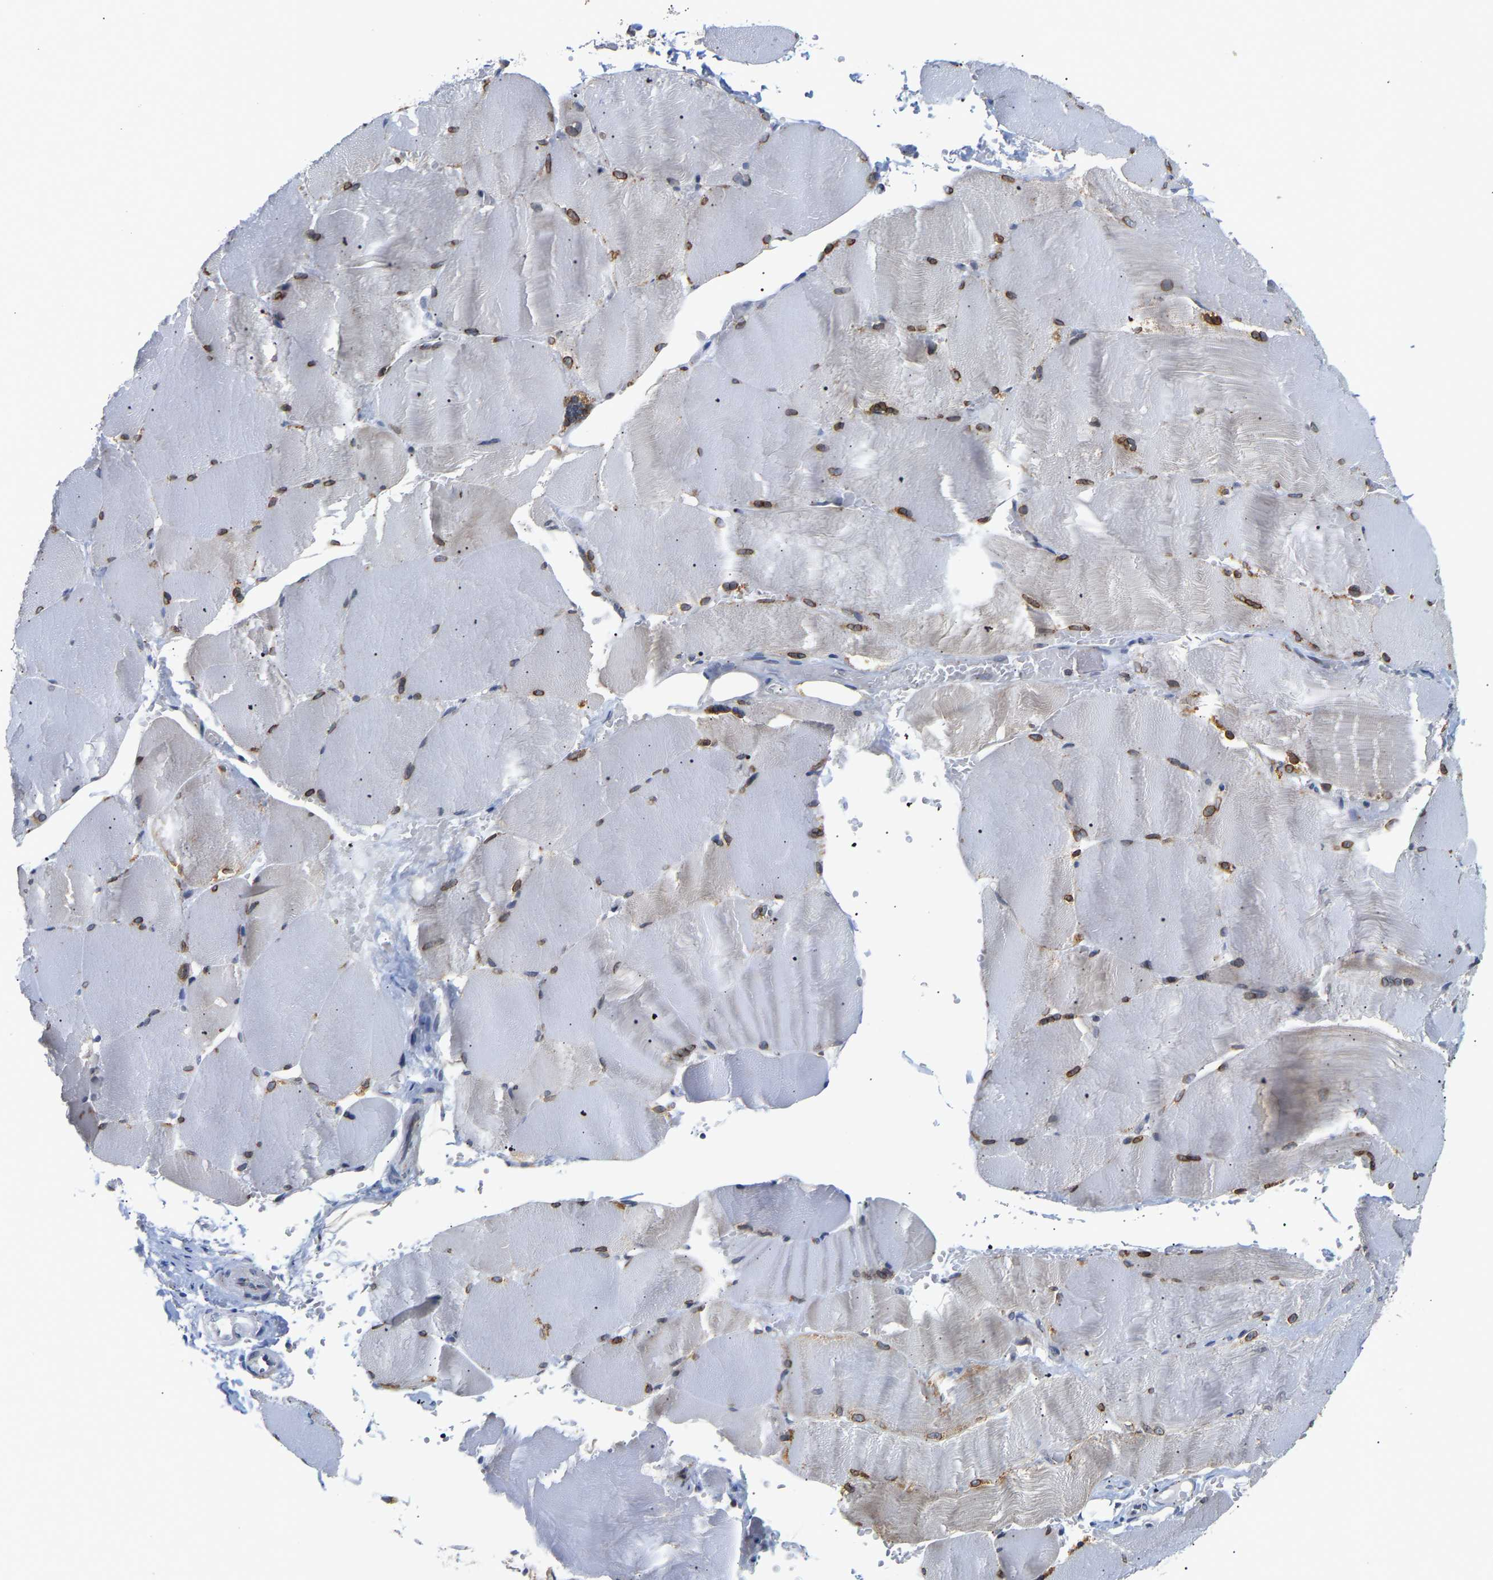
{"staining": {"intensity": "weak", "quantity": "25%-75%", "location": "cytoplasmic/membranous"}, "tissue": "skeletal muscle", "cell_type": "Myocytes", "image_type": "normal", "snomed": [{"axis": "morphology", "description": "Normal tissue, NOS"}, {"axis": "topography", "description": "Skin"}, {"axis": "topography", "description": "Skeletal muscle"}], "caption": "DAB (3,3'-diaminobenzidine) immunohistochemical staining of unremarkable skeletal muscle demonstrates weak cytoplasmic/membranous protein positivity in approximately 25%-75% of myocytes.", "gene": "PCNT", "patient": {"sex": "male", "age": 83}}